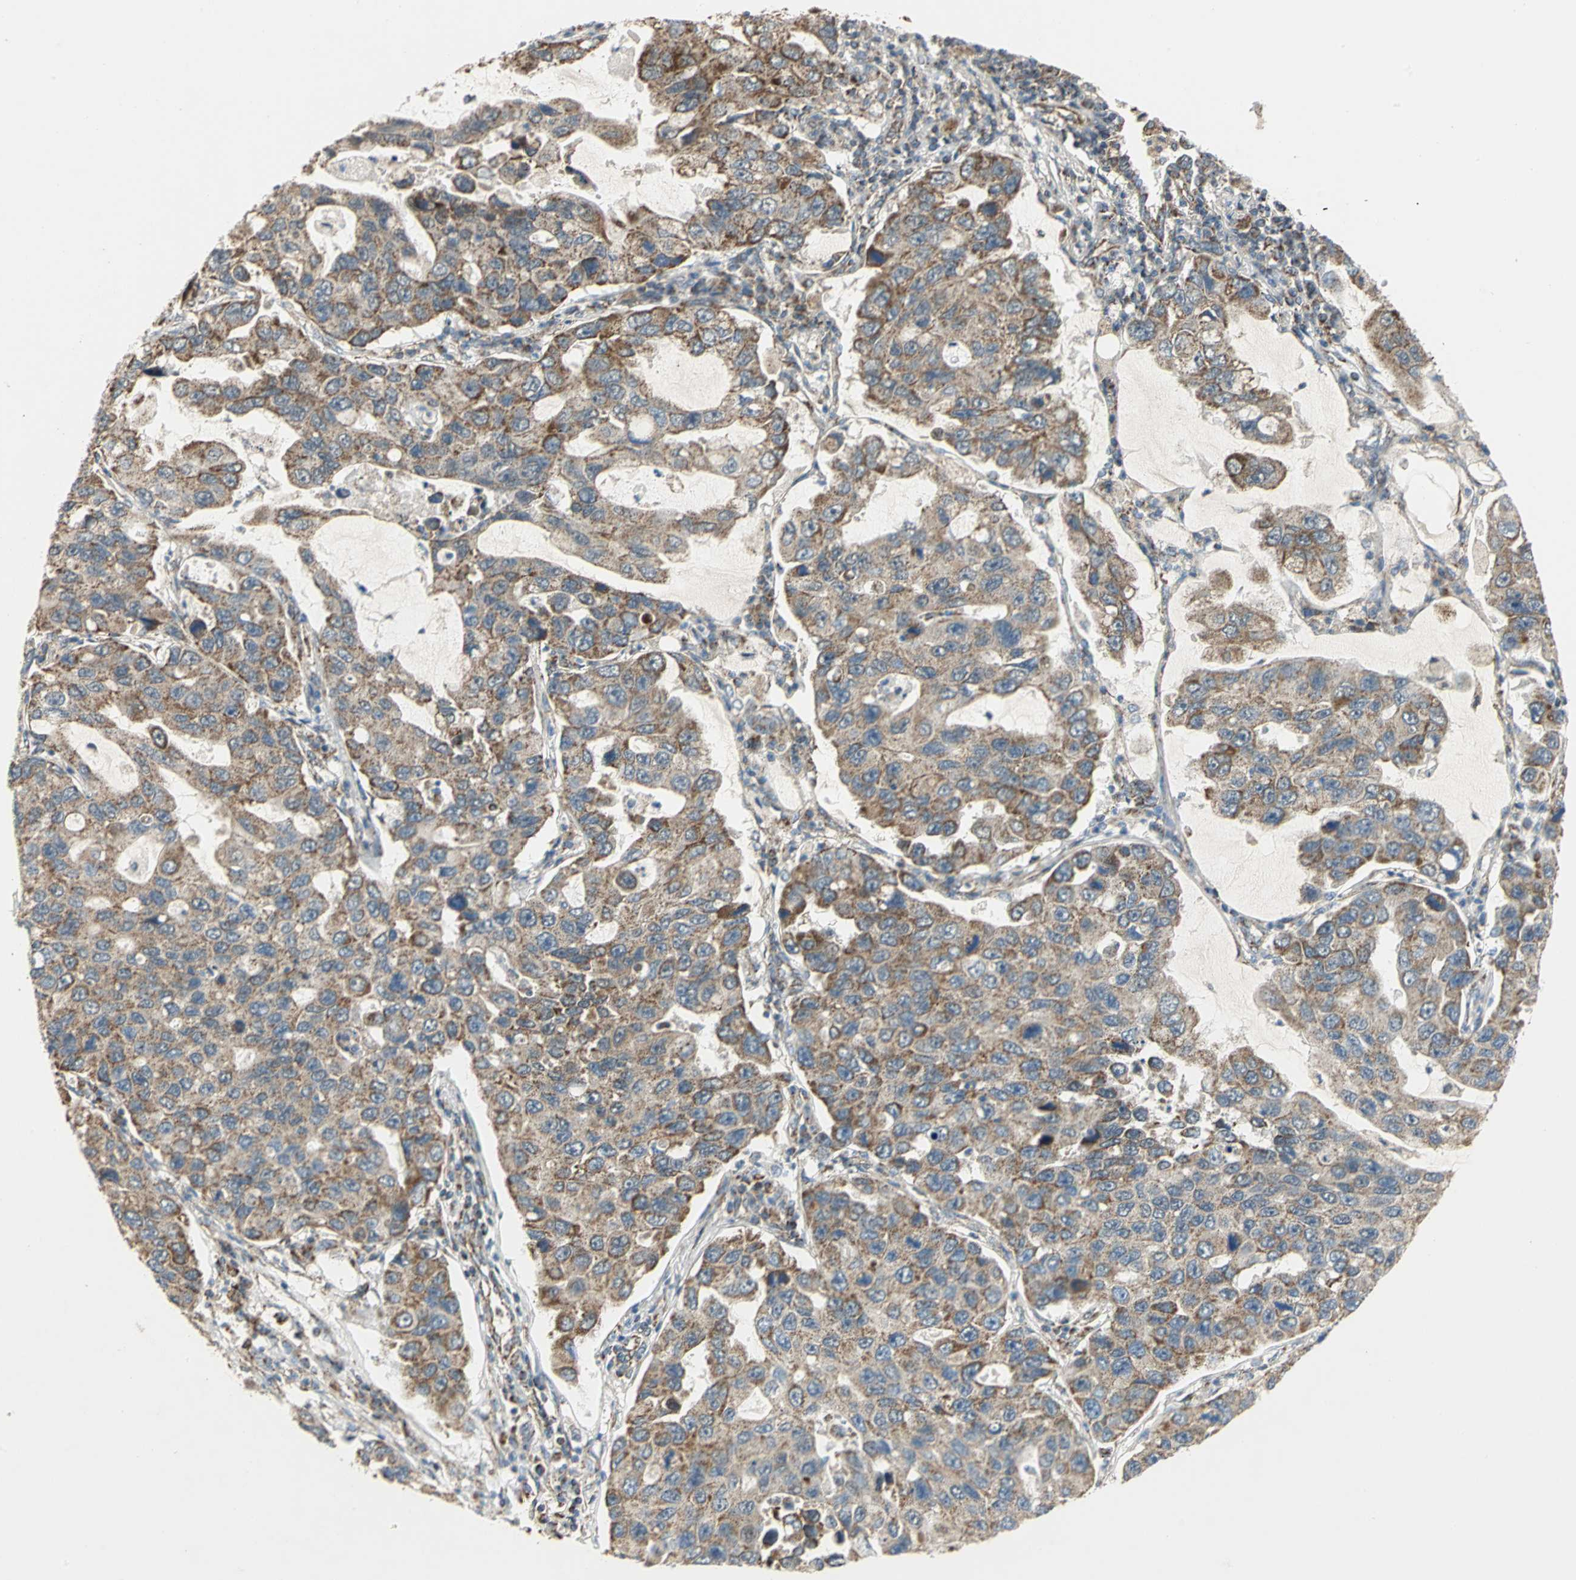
{"staining": {"intensity": "moderate", "quantity": ">75%", "location": "cytoplasmic/membranous"}, "tissue": "lung cancer", "cell_type": "Tumor cells", "image_type": "cancer", "snomed": [{"axis": "morphology", "description": "Adenocarcinoma, NOS"}, {"axis": "topography", "description": "Lung"}], "caption": "The immunohistochemical stain shows moderate cytoplasmic/membranous expression in tumor cells of adenocarcinoma (lung) tissue.", "gene": "MRPS22", "patient": {"sex": "male", "age": 64}}